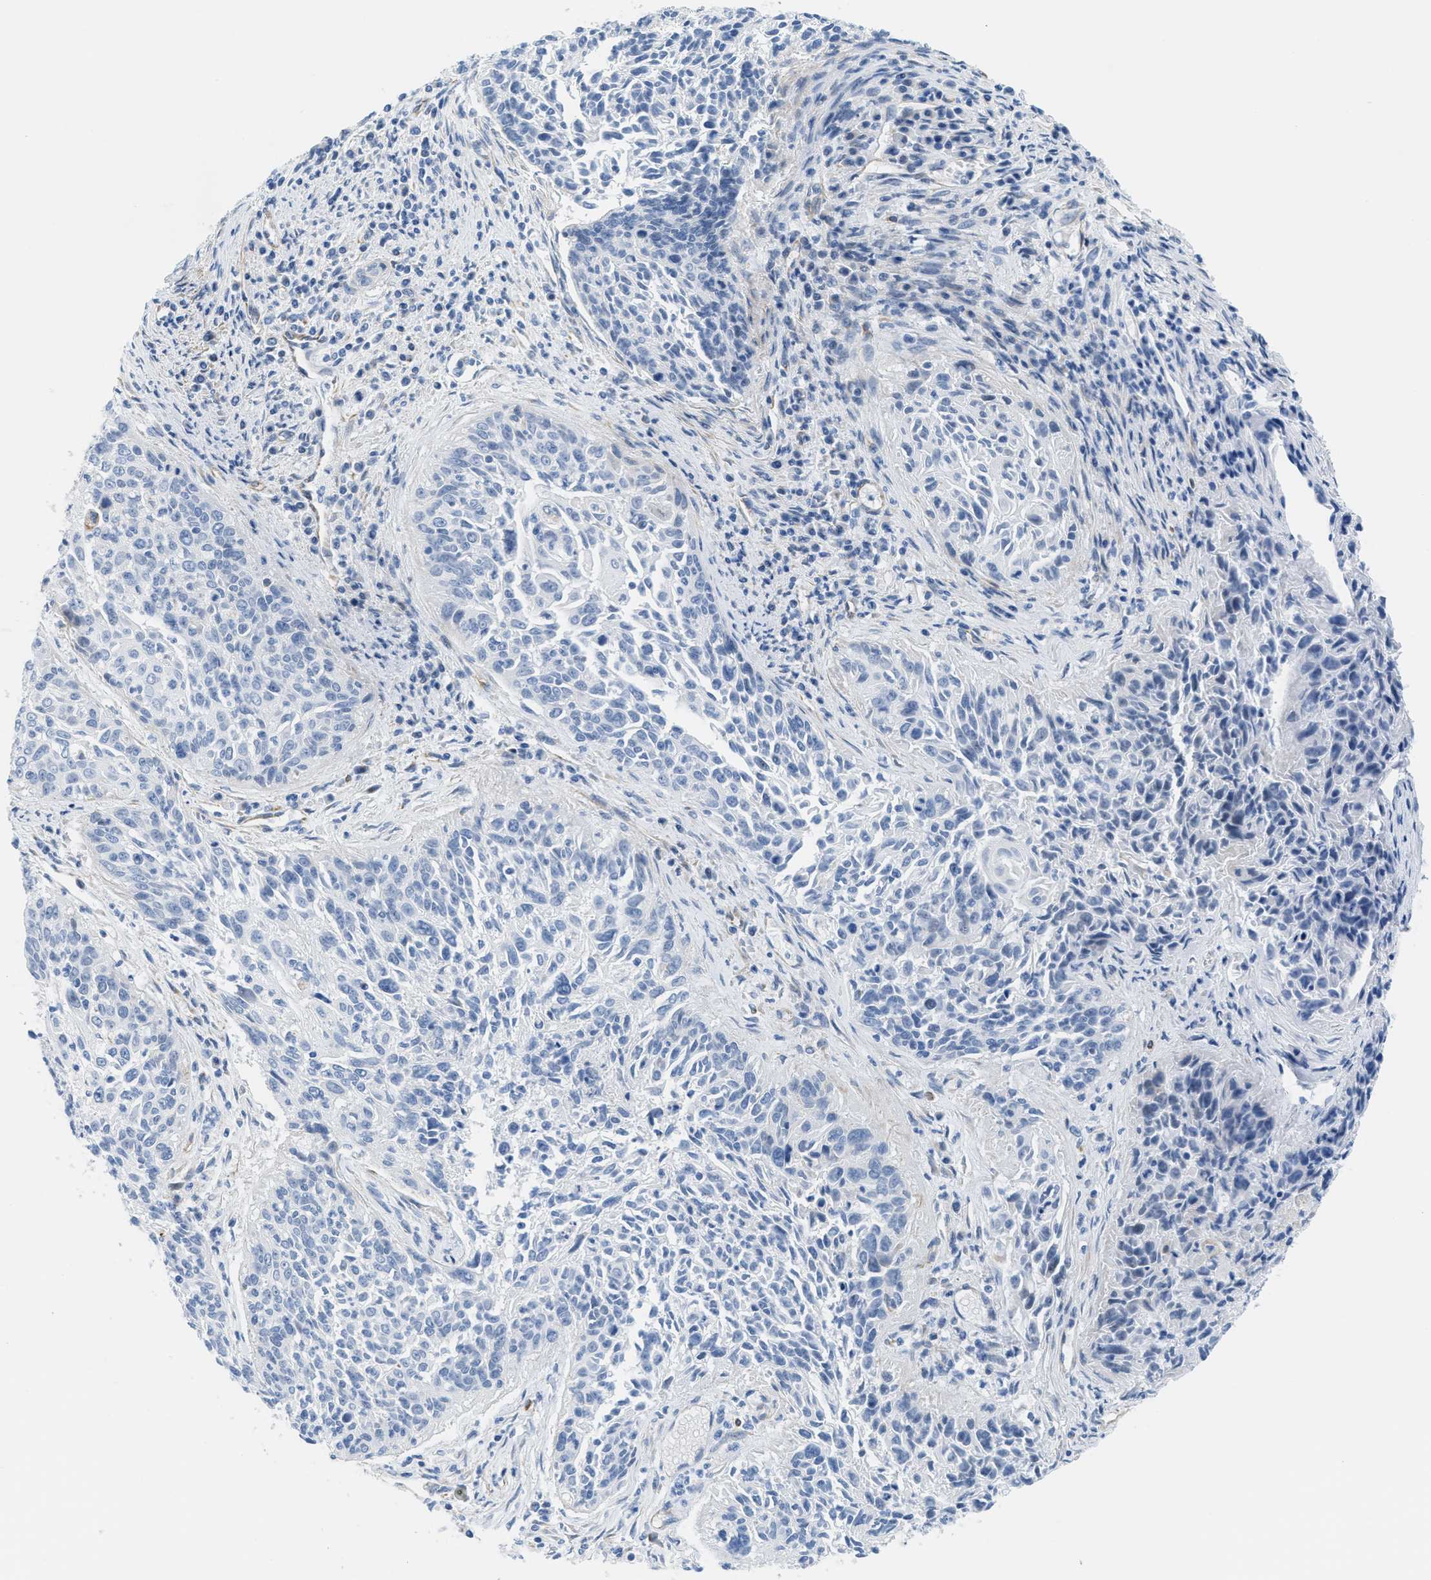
{"staining": {"intensity": "negative", "quantity": "none", "location": "none"}, "tissue": "cervical cancer", "cell_type": "Tumor cells", "image_type": "cancer", "snomed": [{"axis": "morphology", "description": "Squamous cell carcinoma, NOS"}, {"axis": "topography", "description": "Cervix"}], "caption": "Immunohistochemistry of human cervical cancer demonstrates no staining in tumor cells.", "gene": "SLC12A1", "patient": {"sex": "female", "age": 55}}